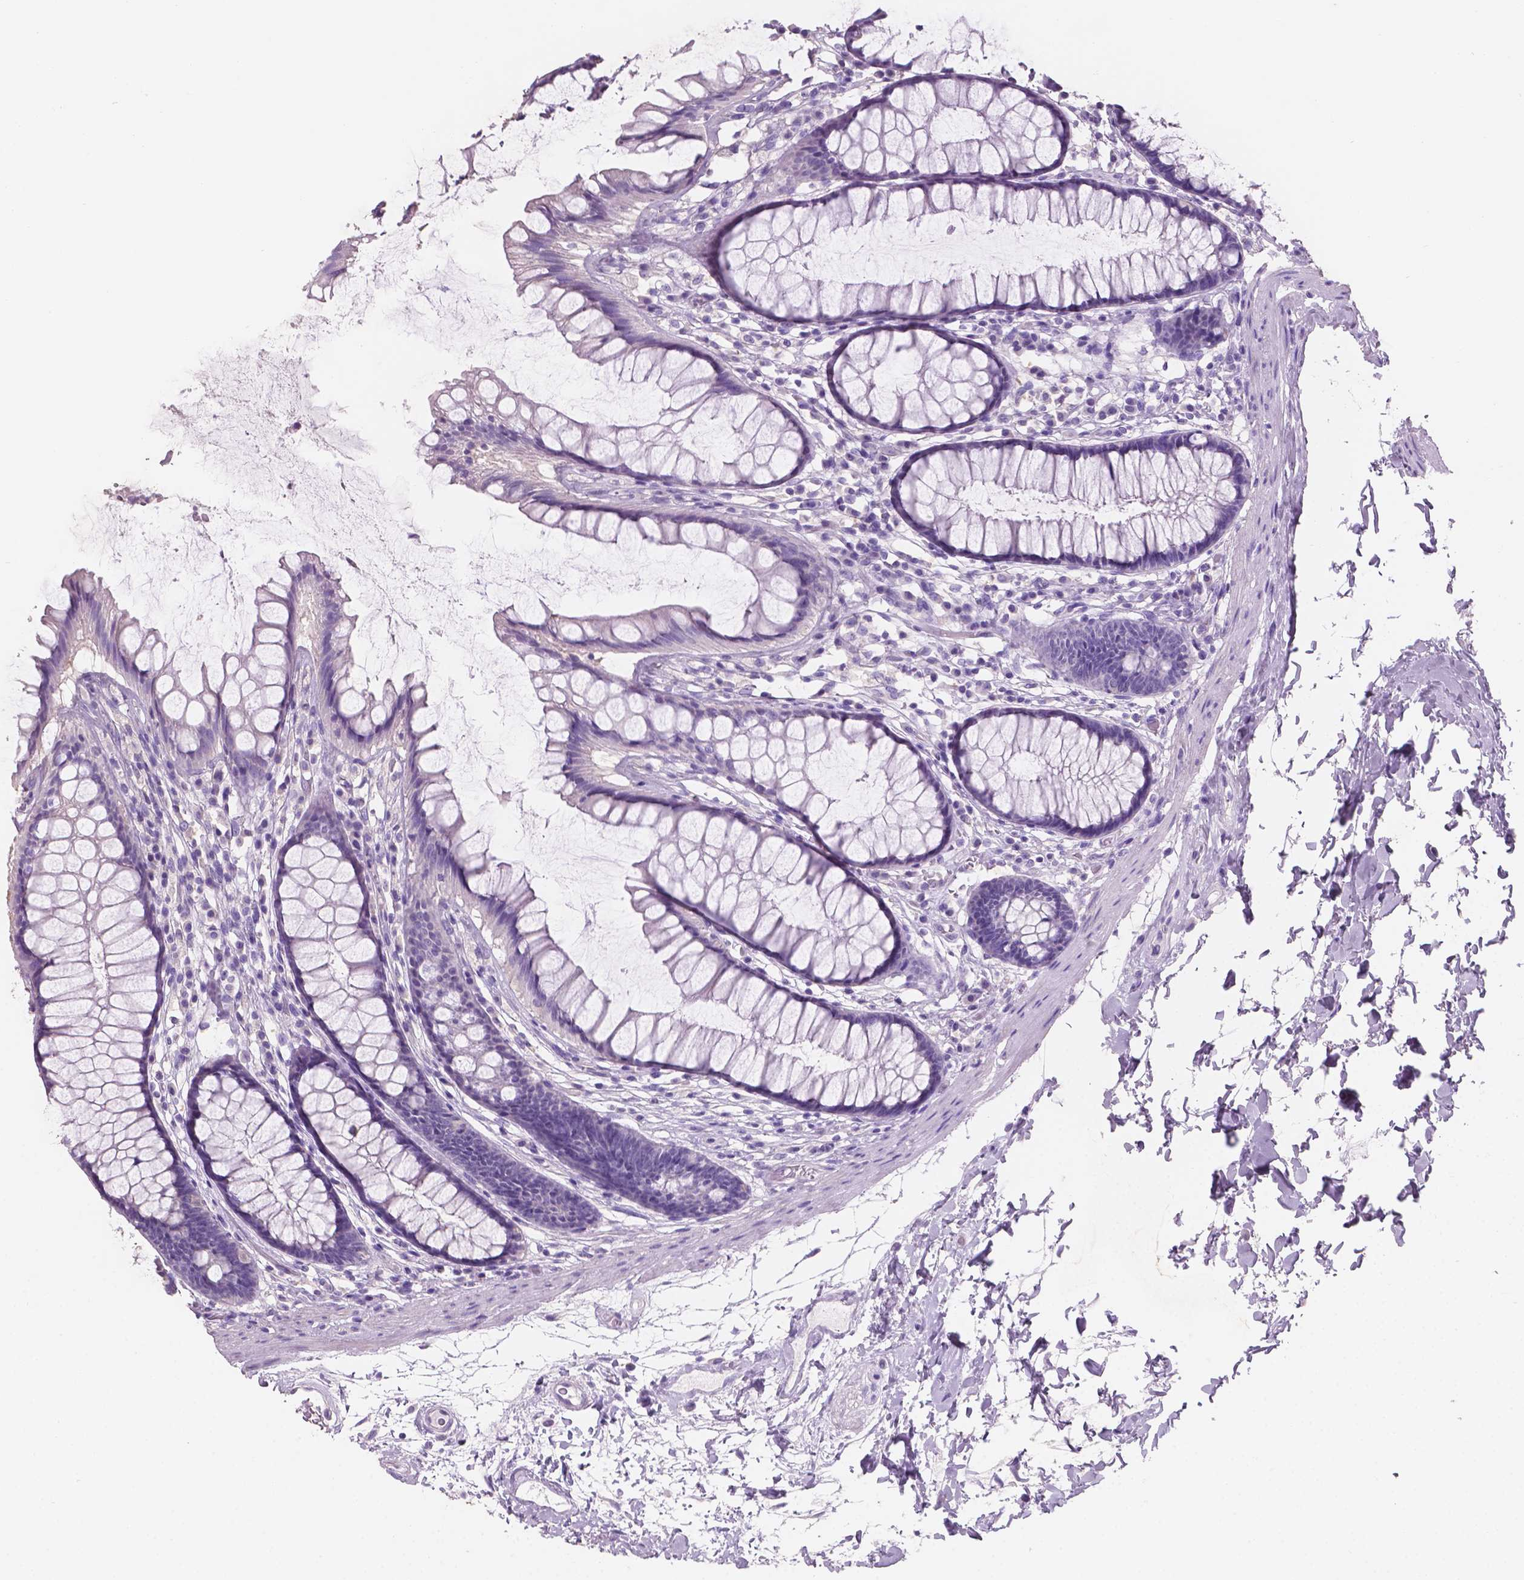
{"staining": {"intensity": "negative", "quantity": "none", "location": "none"}, "tissue": "rectum", "cell_type": "Glandular cells", "image_type": "normal", "snomed": [{"axis": "morphology", "description": "Normal tissue, NOS"}, {"axis": "topography", "description": "Rectum"}], "caption": "Rectum stained for a protein using IHC demonstrates no expression glandular cells.", "gene": "SBSN", "patient": {"sex": "male", "age": 72}}